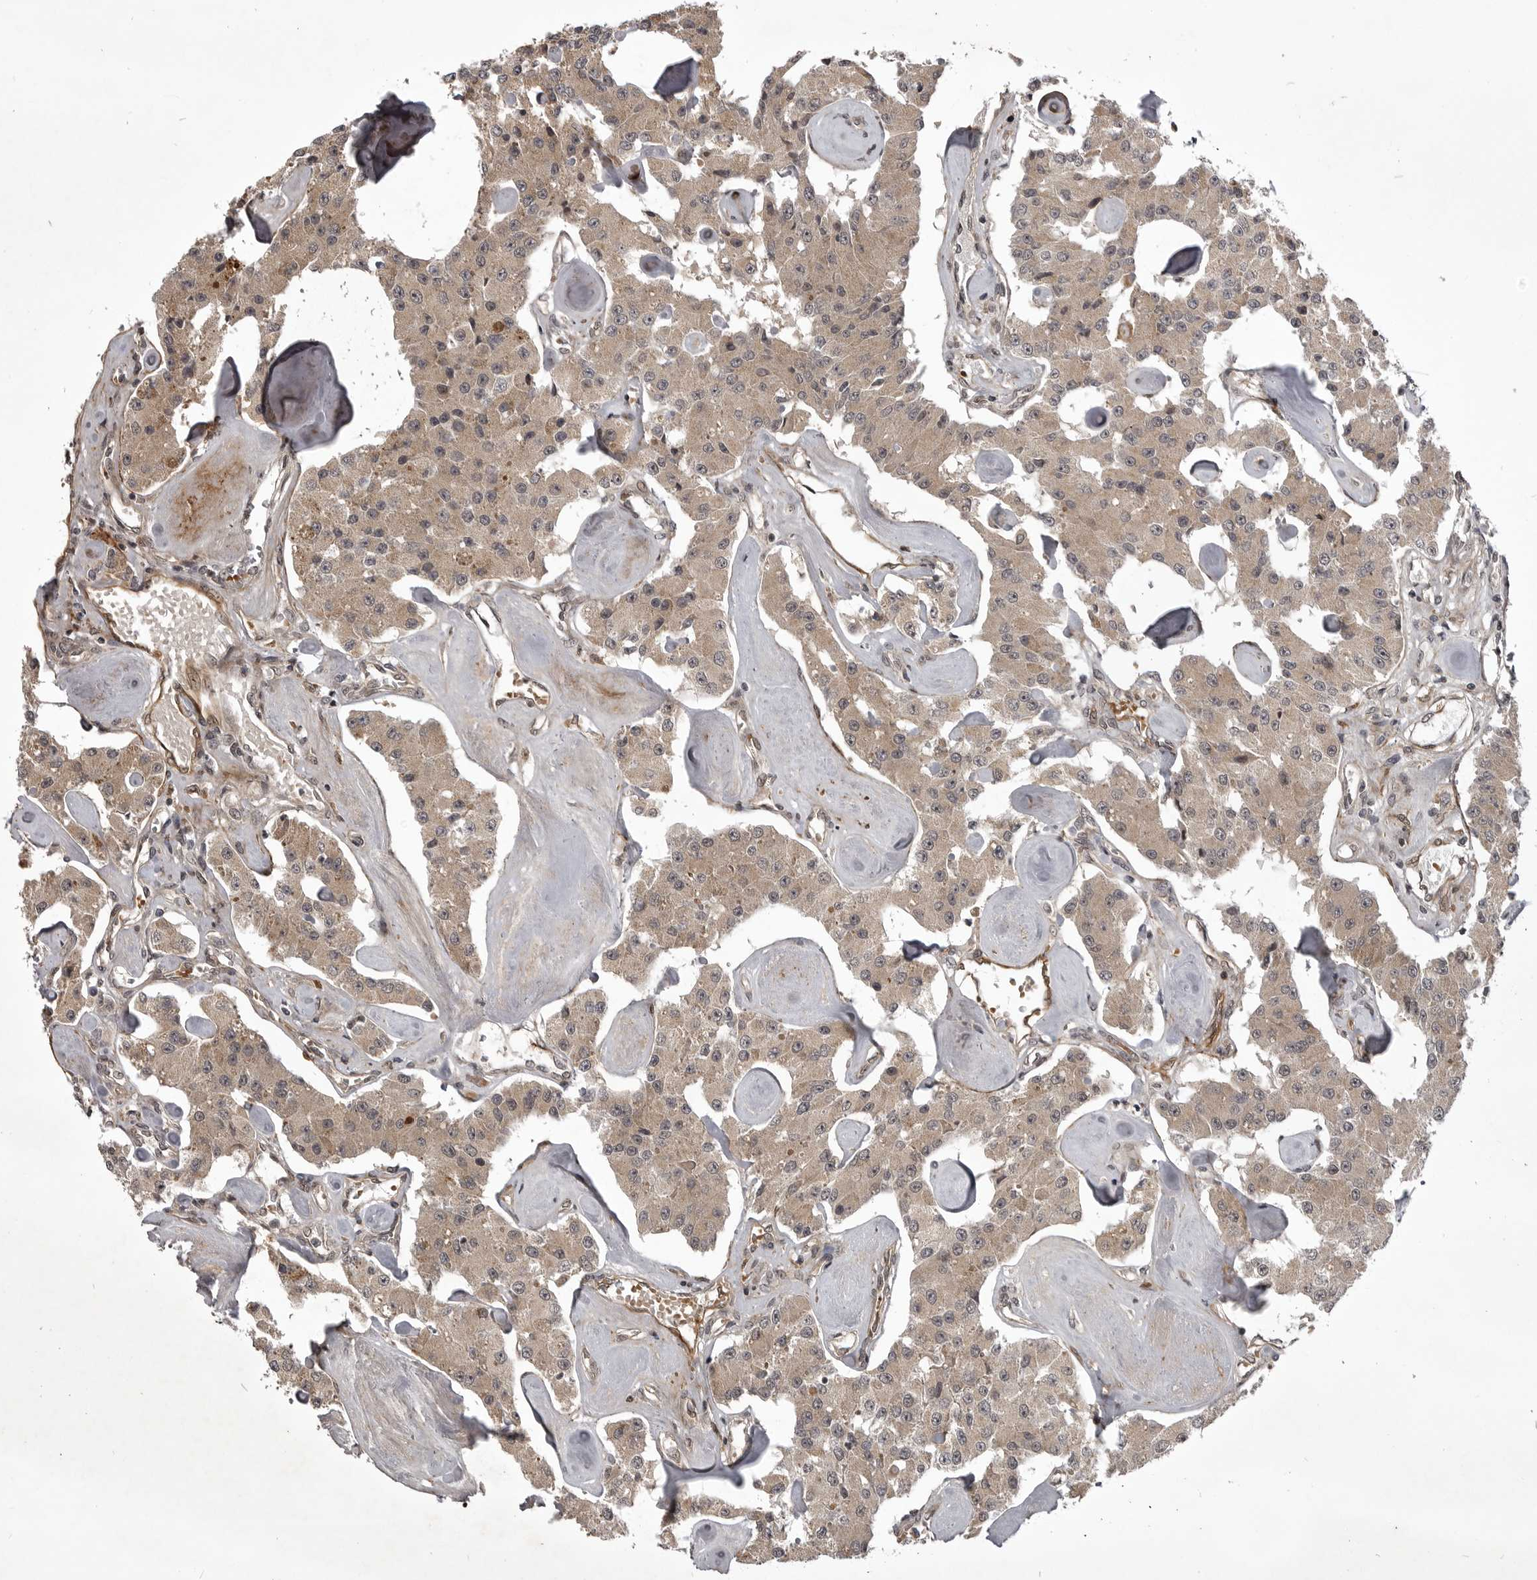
{"staining": {"intensity": "weak", "quantity": ">75%", "location": "cytoplasmic/membranous"}, "tissue": "carcinoid", "cell_type": "Tumor cells", "image_type": "cancer", "snomed": [{"axis": "morphology", "description": "Carcinoid, malignant, NOS"}, {"axis": "topography", "description": "Pancreas"}], "caption": "Human malignant carcinoid stained with a protein marker displays weak staining in tumor cells.", "gene": "SNX16", "patient": {"sex": "male", "age": 41}}